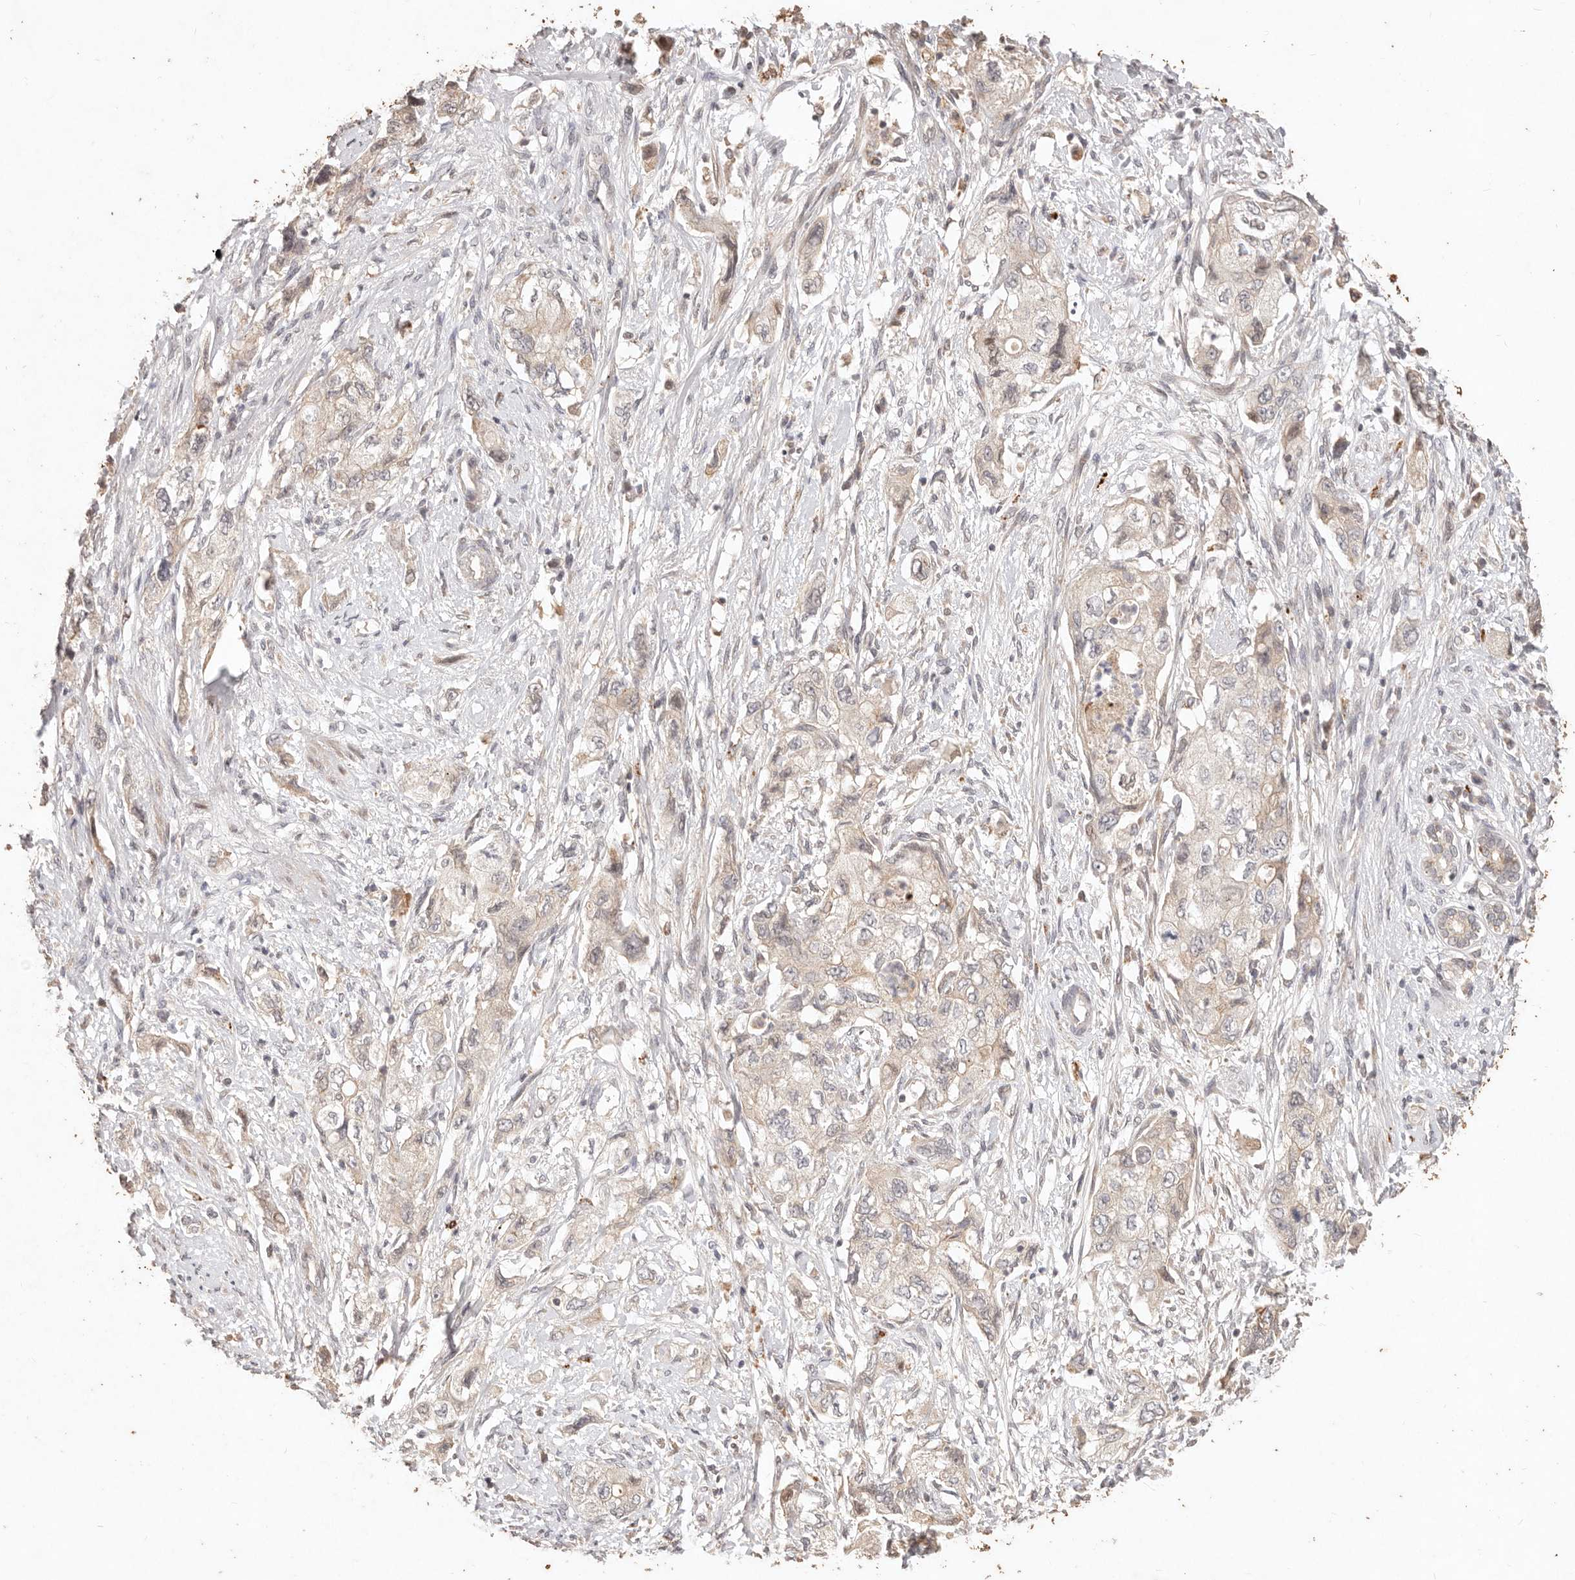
{"staining": {"intensity": "weak", "quantity": "<25%", "location": "cytoplasmic/membranous"}, "tissue": "pancreatic cancer", "cell_type": "Tumor cells", "image_type": "cancer", "snomed": [{"axis": "morphology", "description": "Adenocarcinoma, NOS"}, {"axis": "topography", "description": "Pancreas"}], "caption": "Photomicrograph shows no protein positivity in tumor cells of adenocarcinoma (pancreatic) tissue.", "gene": "KIF9", "patient": {"sex": "female", "age": 73}}